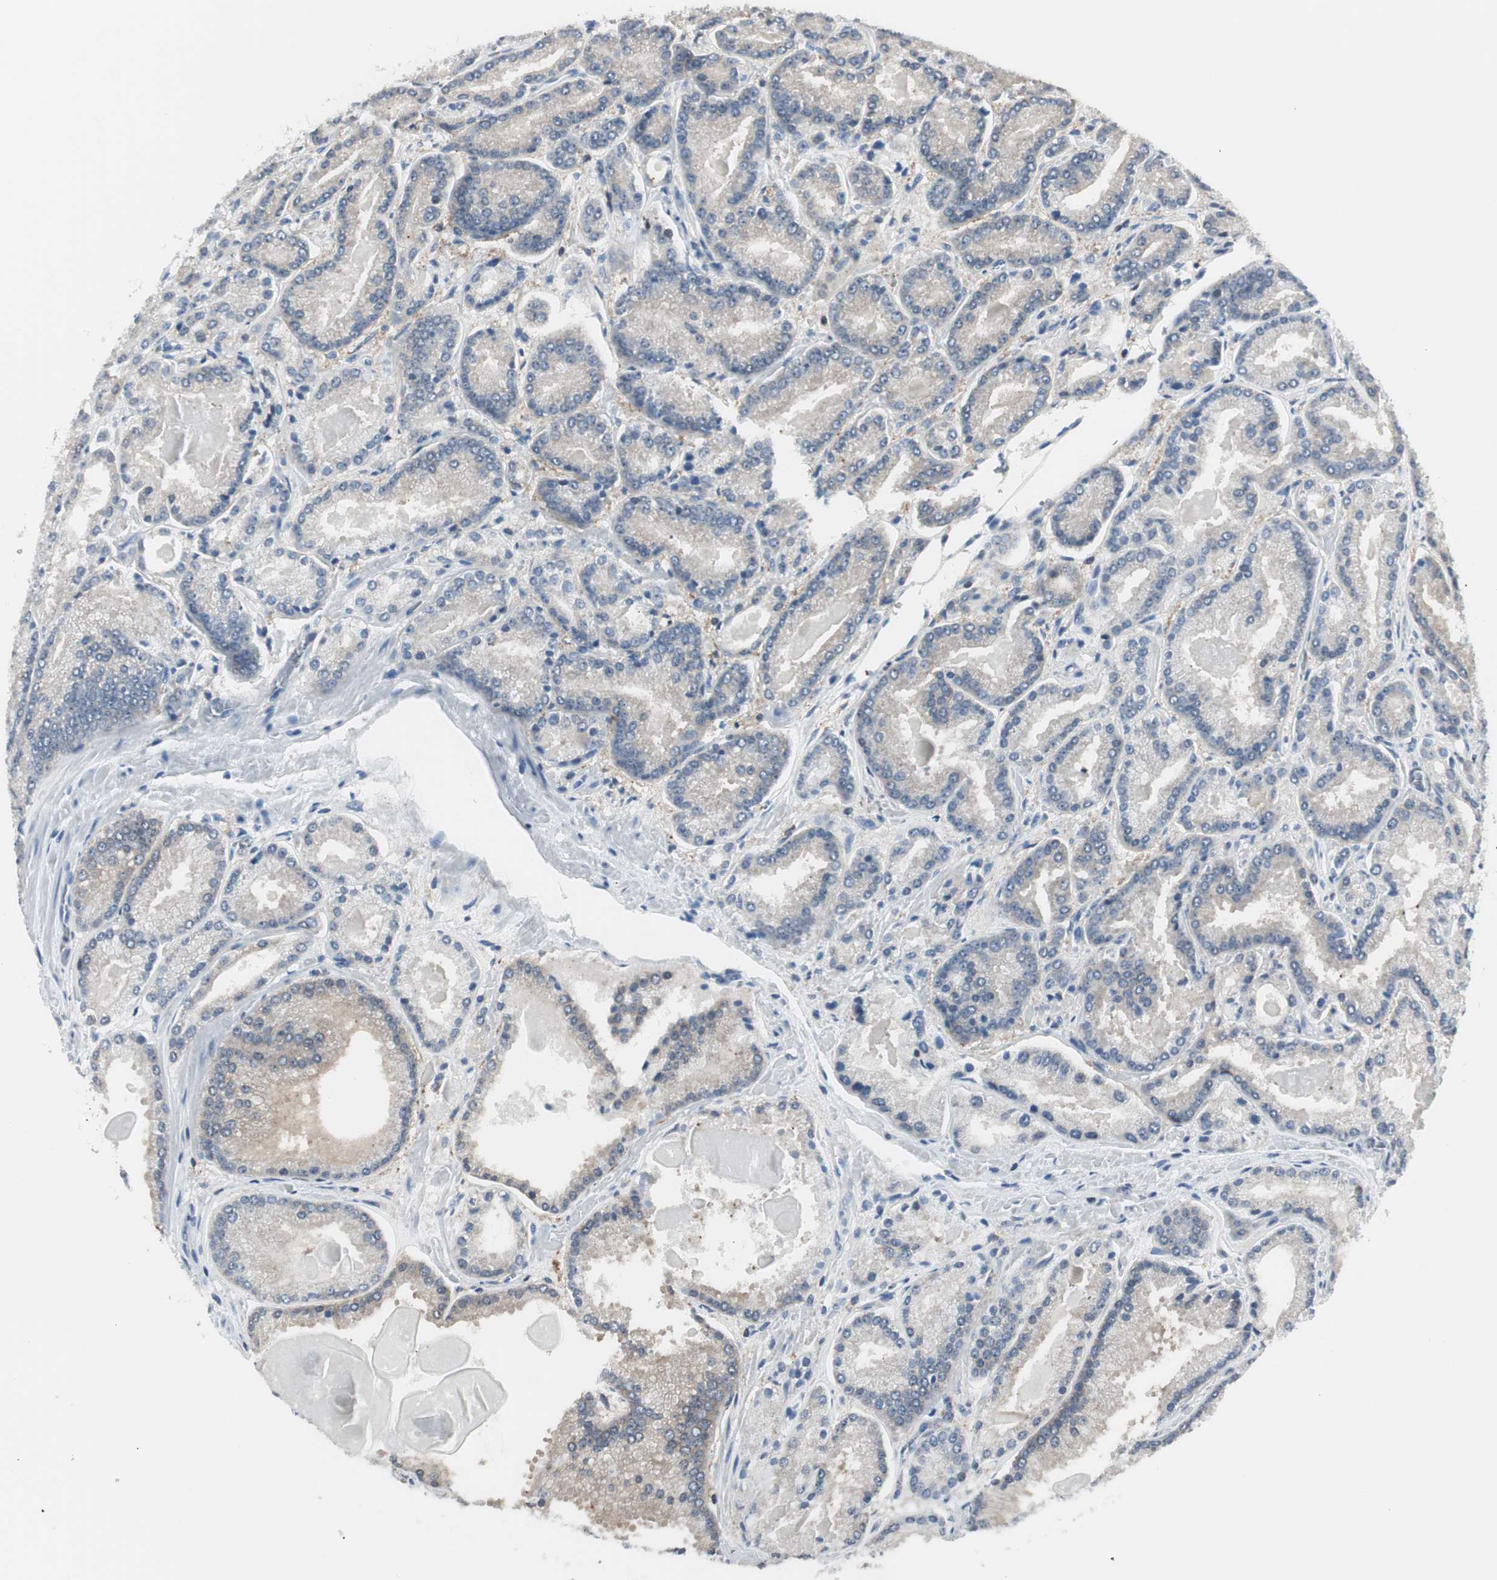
{"staining": {"intensity": "moderate", "quantity": ">75%", "location": "cytoplasmic/membranous"}, "tissue": "prostate cancer", "cell_type": "Tumor cells", "image_type": "cancer", "snomed": [{"axis": "morphology", "description": "Adenocarcinoma, Low grade"}, {"axis": "topography", "description": "Prostate"}], "caption": "Protein expression analysis of human prostate cancer (adenocarcinoma (low-grade)) reveals moderate cytoplasmic/membranous positivity in approximately >75% of tumor cells. (DAB = brown stain, brightfield microscopy at high magnification).", "gene": "SLC9A3R1", "patient": {"sex": "male", "age": 59}}